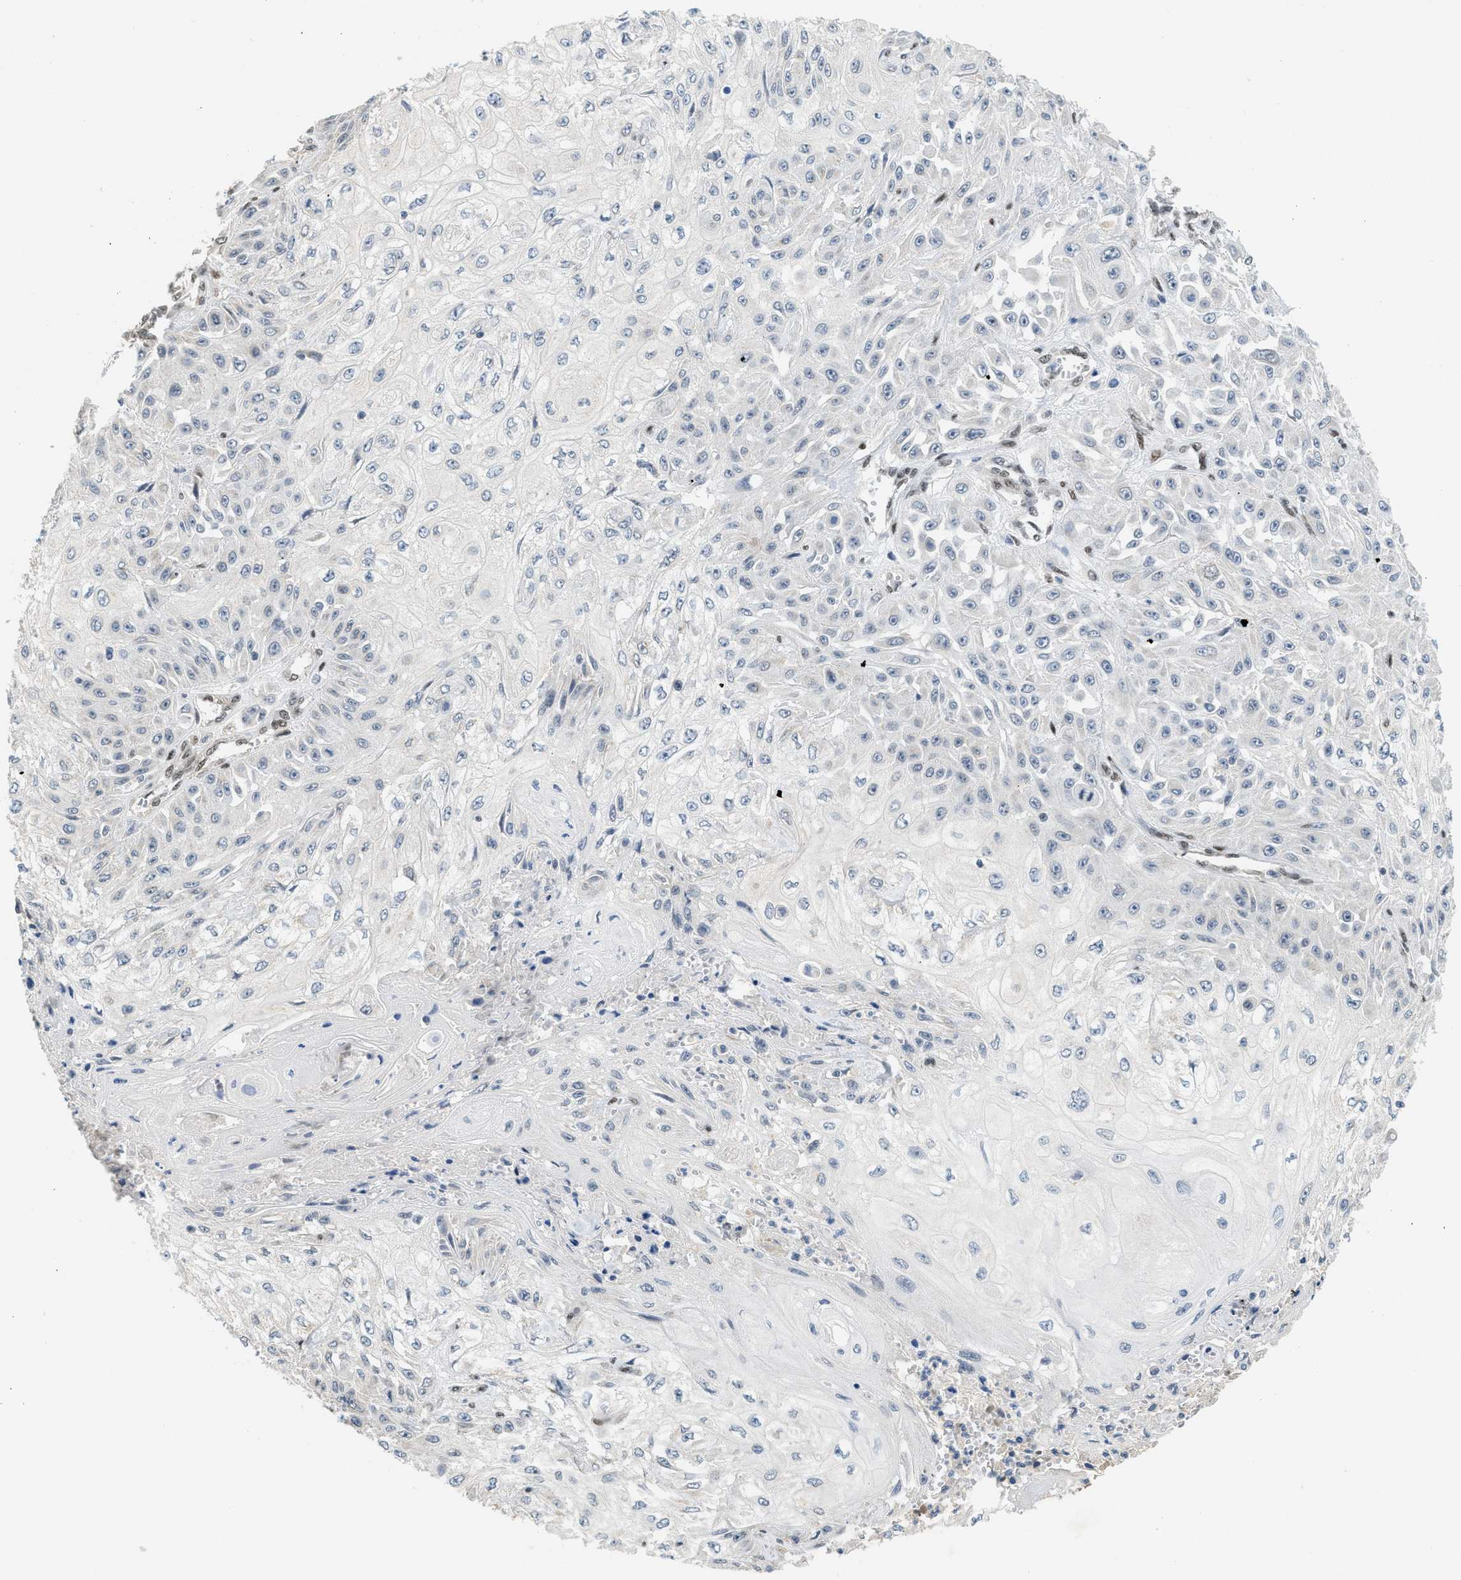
{"staining": {"intensity": "negative", "quantity": "none", "location": "none"}, "tissue": "skin cancer", "cell_type": "Tumor cells", "image_type": "cancer", "snomed": [{"axis": "morphology", "description": "Squamous cell carcinoma, NOS"}, {"axis": "morphology", "description": "Squamous cell carcinoma, metastatic, NOS"}, {"axis": "topography", "description": "Skin"}, {"axis": "topography", "description": "Lymph node"}], "caption": "Tumor cells are negative for brown protein staining in skin cancer.", "gene": "ZBTB20", "patient": {"sex": "male", "age": 75}}